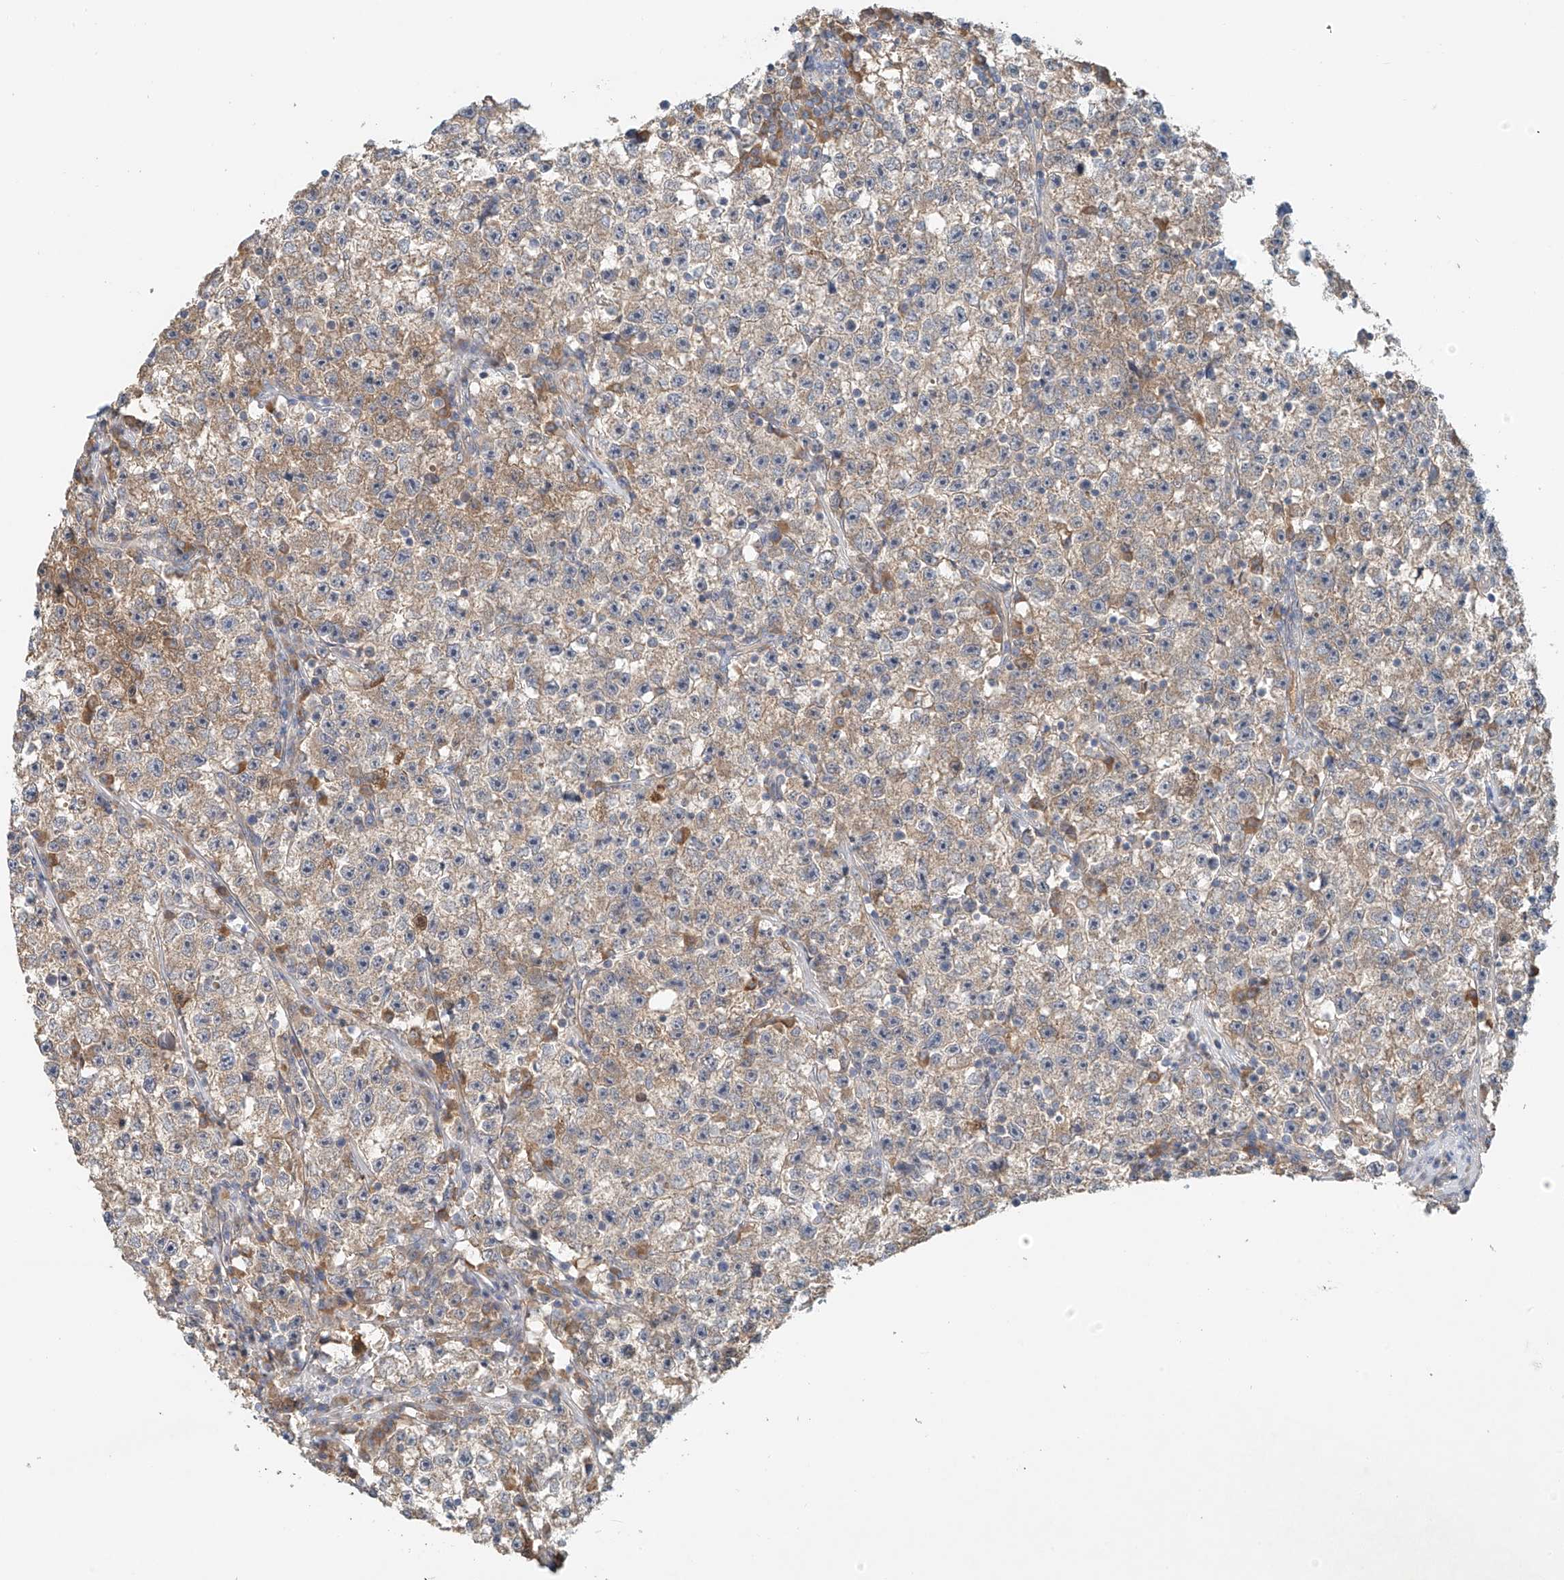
{"staining": {"intensity": "weak", "quantity": ">75%", "location": "cytoplasmic/membranous"}, "tissue": "testis cancer", "cell_type": "Tumor cells", "image_type": "cancer", "snomed": [{"axis": "morphology", "description": "Seminoma, NOS"}, {"axis": "topography", "description": "Testis"}], "caption": "IHC of seminoma (testis) displays low levels of weak cytoplasmic/membranous positivity in about >75% of tumor cells. The protein is stained brown, and the nuclei are stained in blue (DAB IHC with brightfield microscopy, high magnification).", "gene": "LYRM9", "patient": {"sex": "male", "age": 22}}